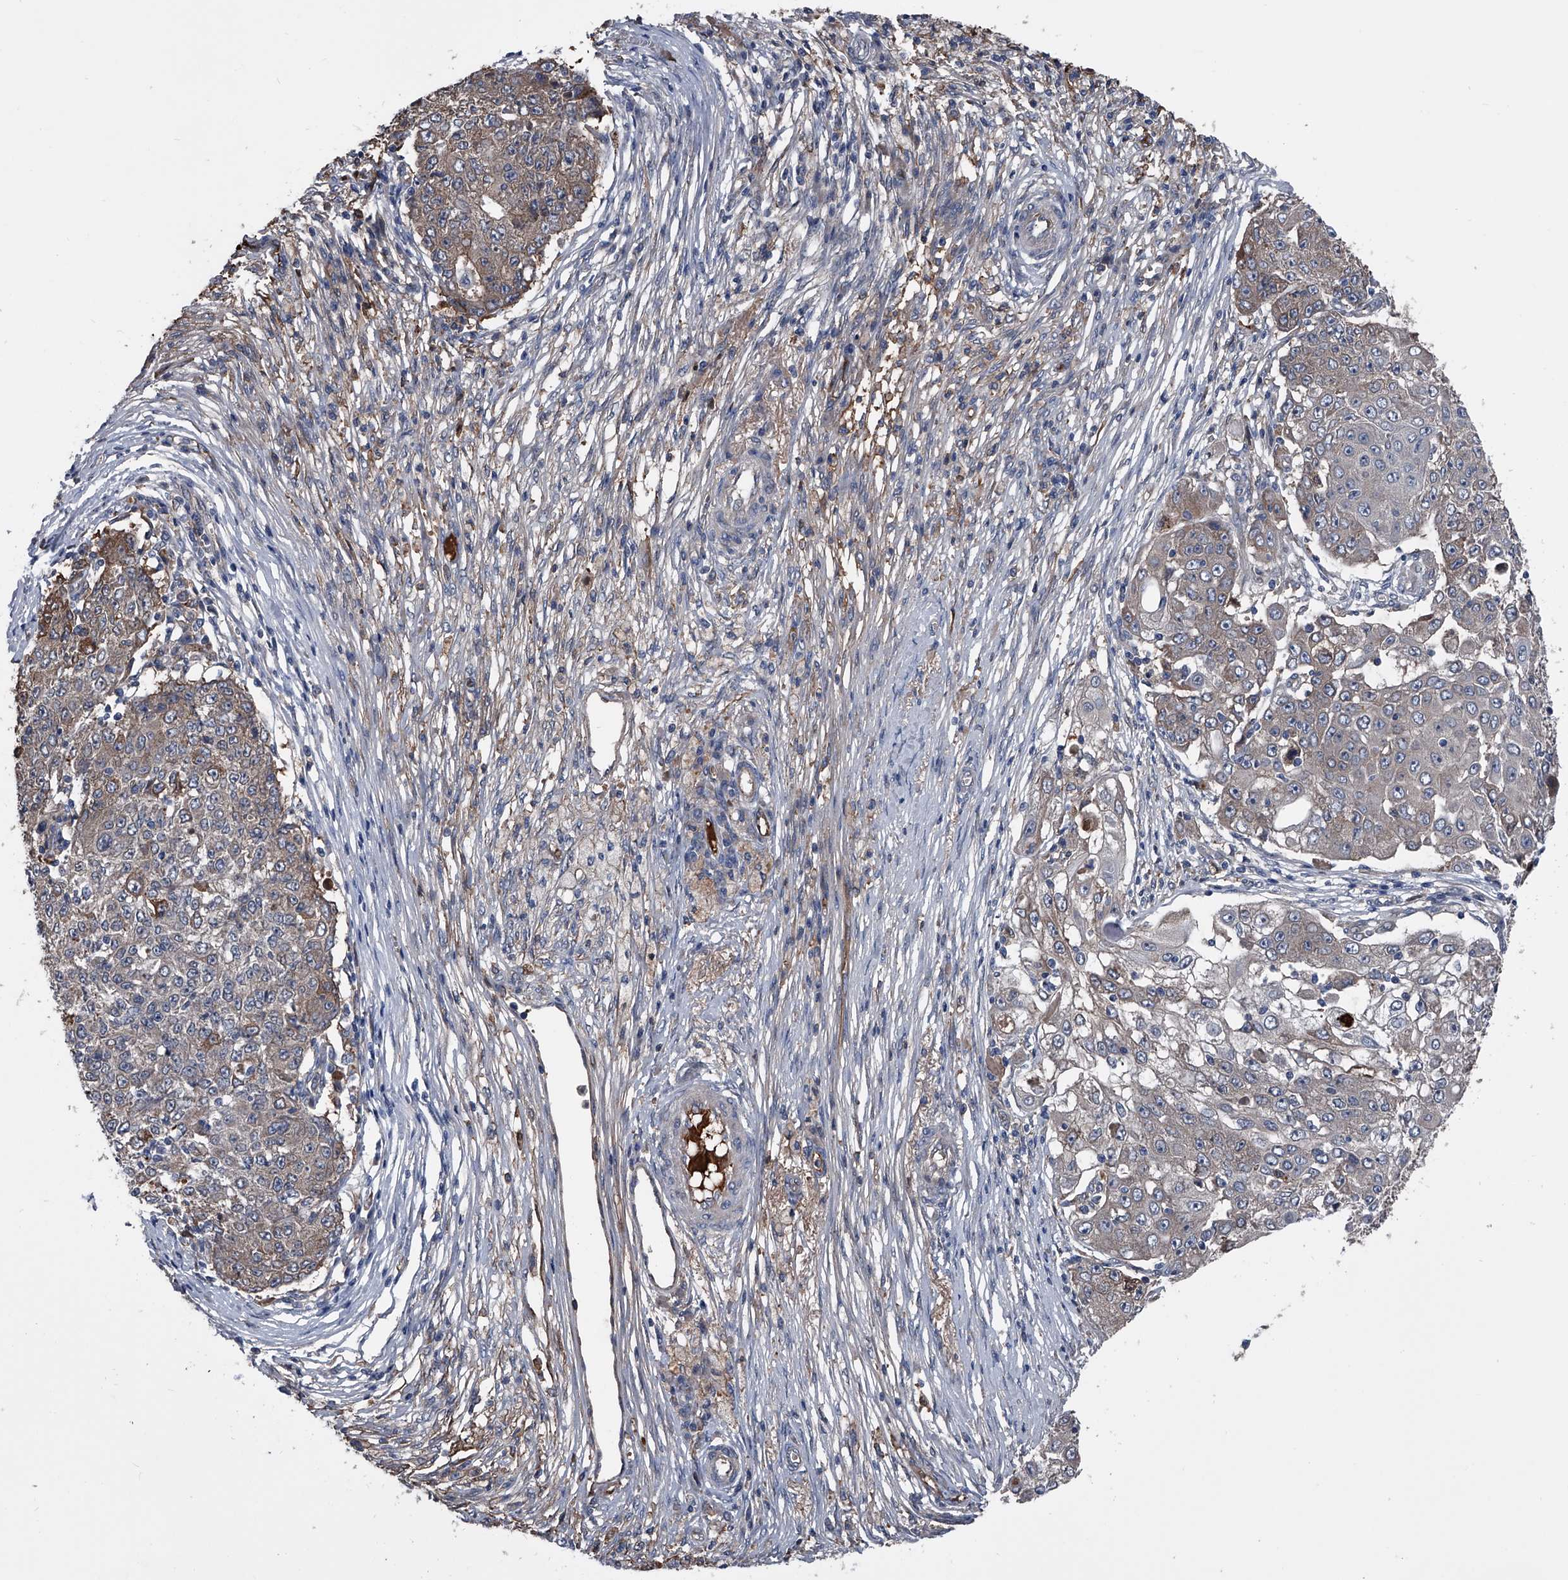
{"staining": {"intensity": "weak", "quantity": "<25%", "location": "cytoplasmic/membranous"}, "tissue": "ovarian cancer", "cell_type": "Tumor cells", "image_type": "cancer", "snomed": [{"axis": "morphology", "description": "Carcinoma, endometroid"}, {"axis": "topography", "description": "Ovary"}], "caption": "The image demonstrates no staining of tumor cells in ovarian cancer (endometroid carcinoma). The staining was performed using DAB (3,3'-diaminobenzidine) to visualize the protein expression in brown, while the nuclei were stained in blue with hematoxylin (Magnification: 20x).", "gene": "KIF13A", "patient": {"sex": "female", "age": 42}}